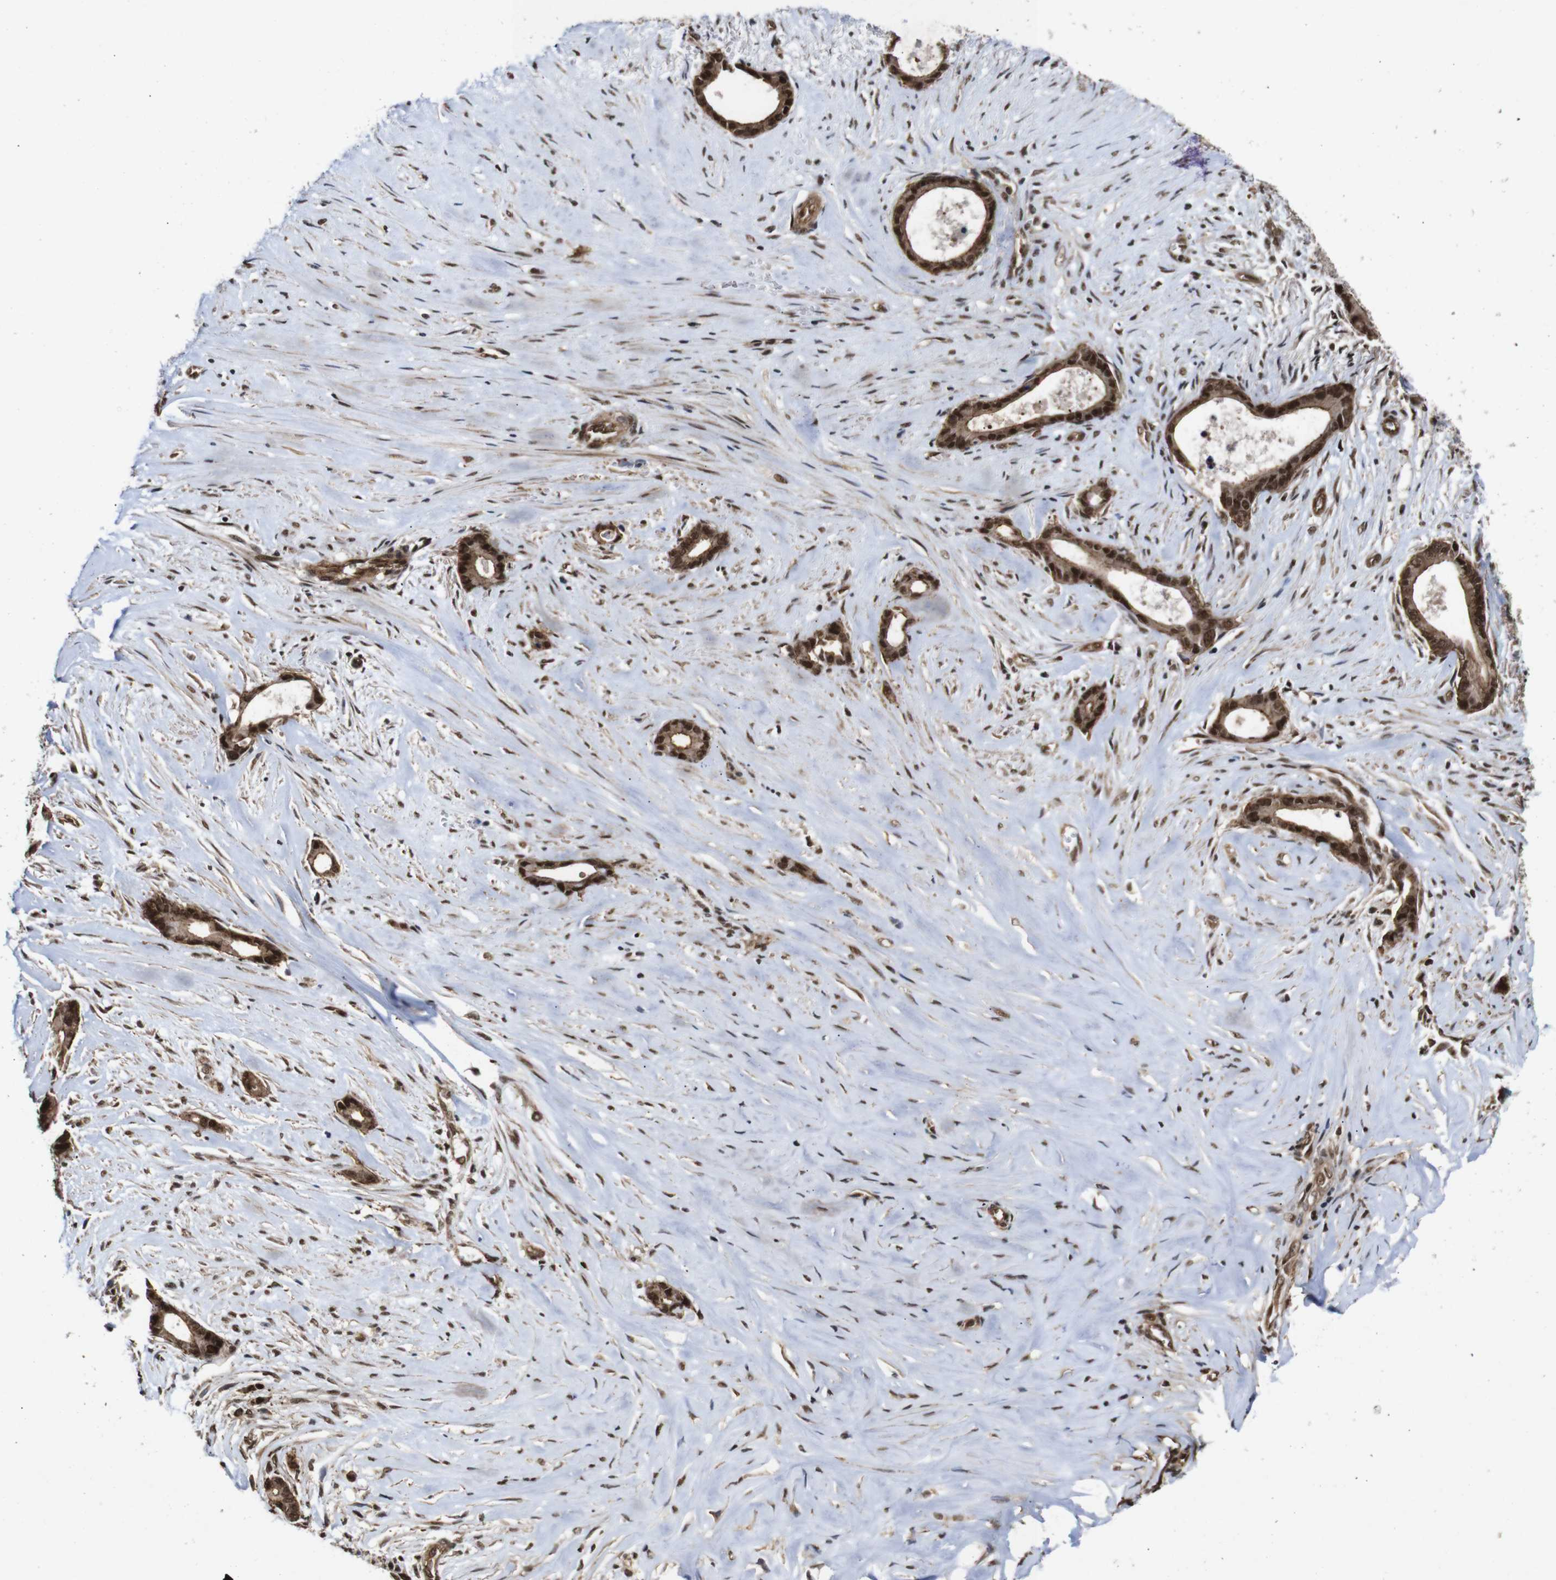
{"staining": {"intensity": "strong", "quantity": ">75%", "location": "cytoplasmic/membranous,nuclear"}, "tissue": "liver cancer", "cell_type": "Tumor cells", "image_type": "cancer", "snomed": [{"axis": "morphology", "description": "Cholangiocarcinoma"}, {"axis": "topography", "description": "Liver"}], "caption": "Liver cholangiocarcinoma was stained to show a protein in brown. There is high levels of strong cytoplasmic/membranous and nuclear expression in approximately >75% of tumor cells.", "gene": "NANOS1", "patient": {"sex": "female", "age": 55}}